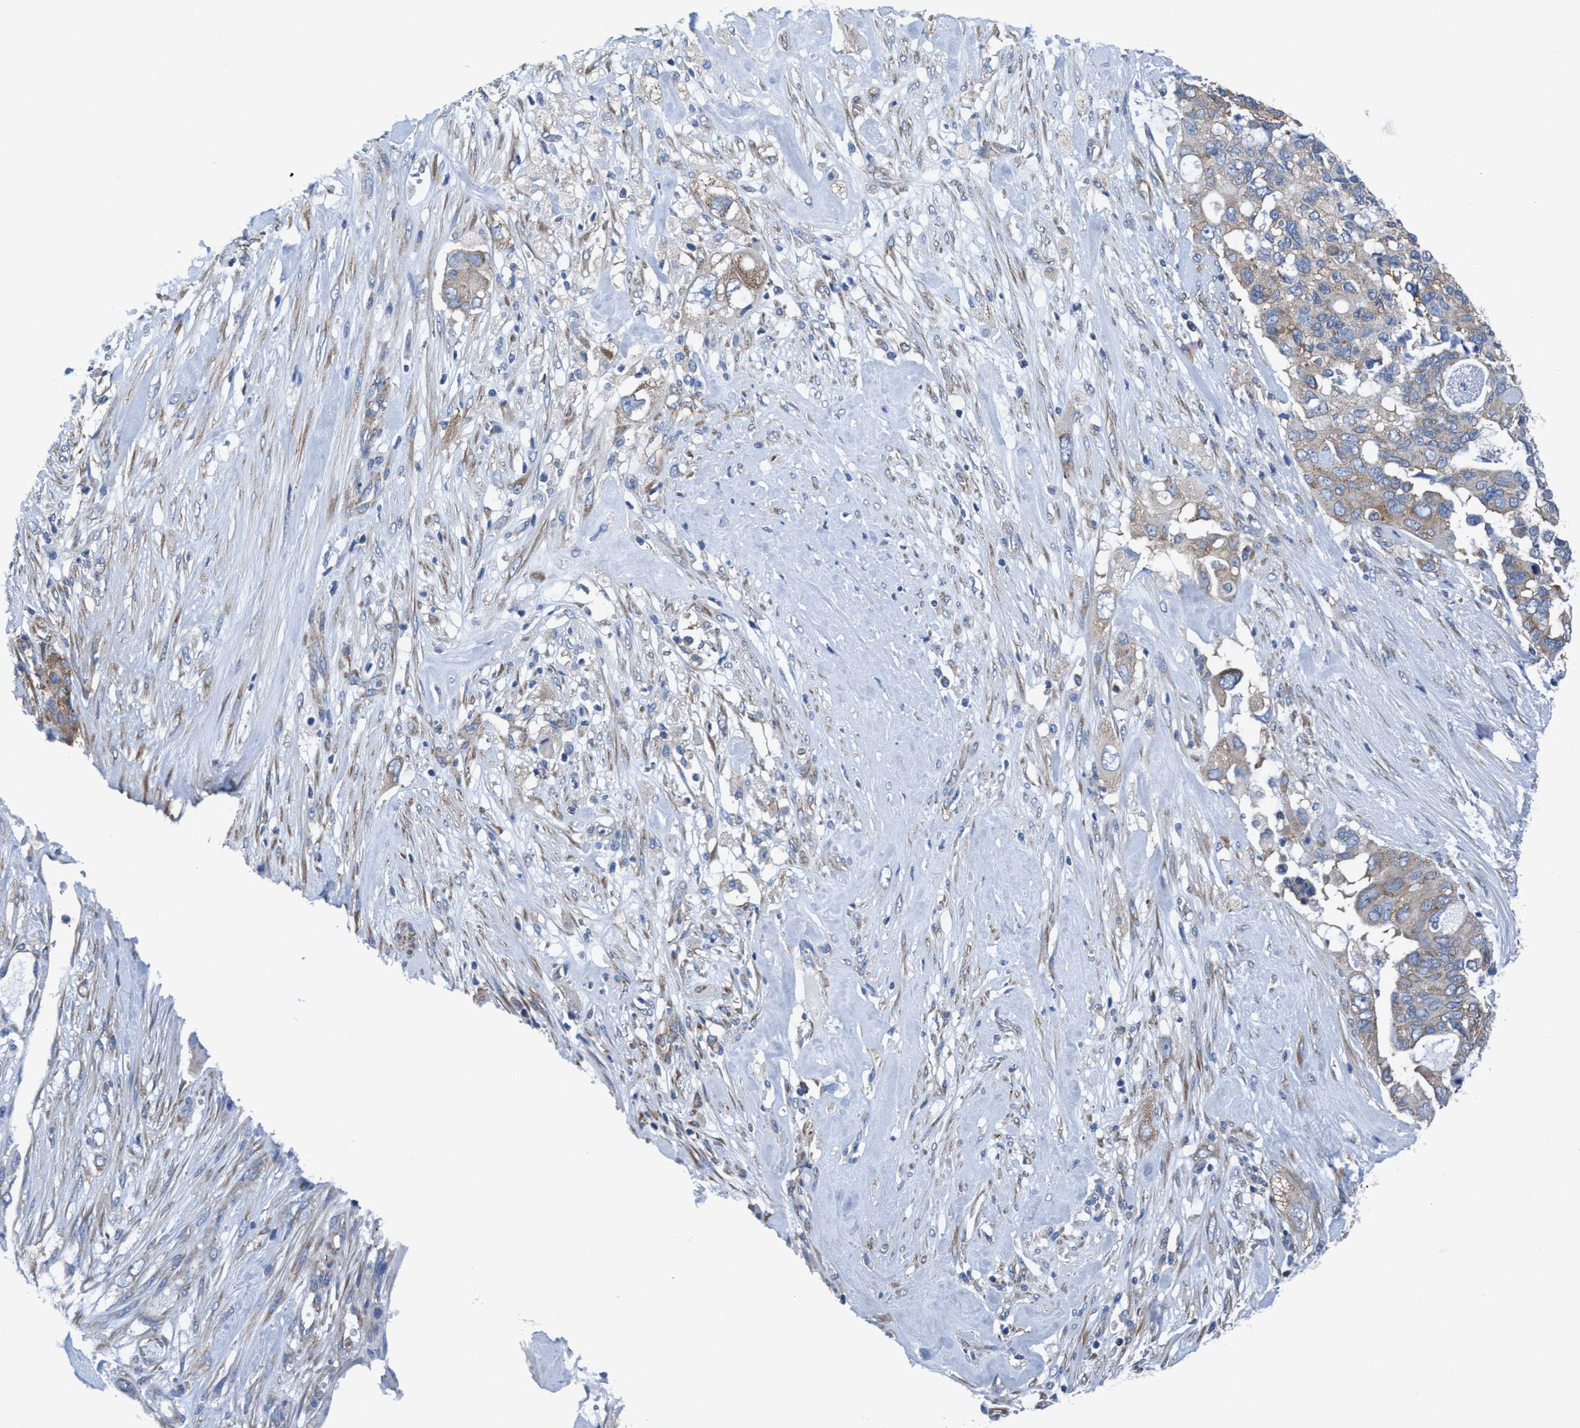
{"staining": {"intensity": "weak", "quantity": "<25%", "location": "cytoplasmic/membranous"}, "tissue": "pancreatic cancer", "cell_type": "Tumor cells", "image_type": "cancer", "snomed": [{"axis": "morphology", "description": "Adenocarcinoma, NOS"}, {"axis": "topography", "description": "Pancreas"}], "caption": "The immunohistochemistry image has no significant expression in tumor cells of adenocarcinoma (pancreatic) tissue.", "gene": "NMT1", "patient": {"sex": "female", "age": 56}}